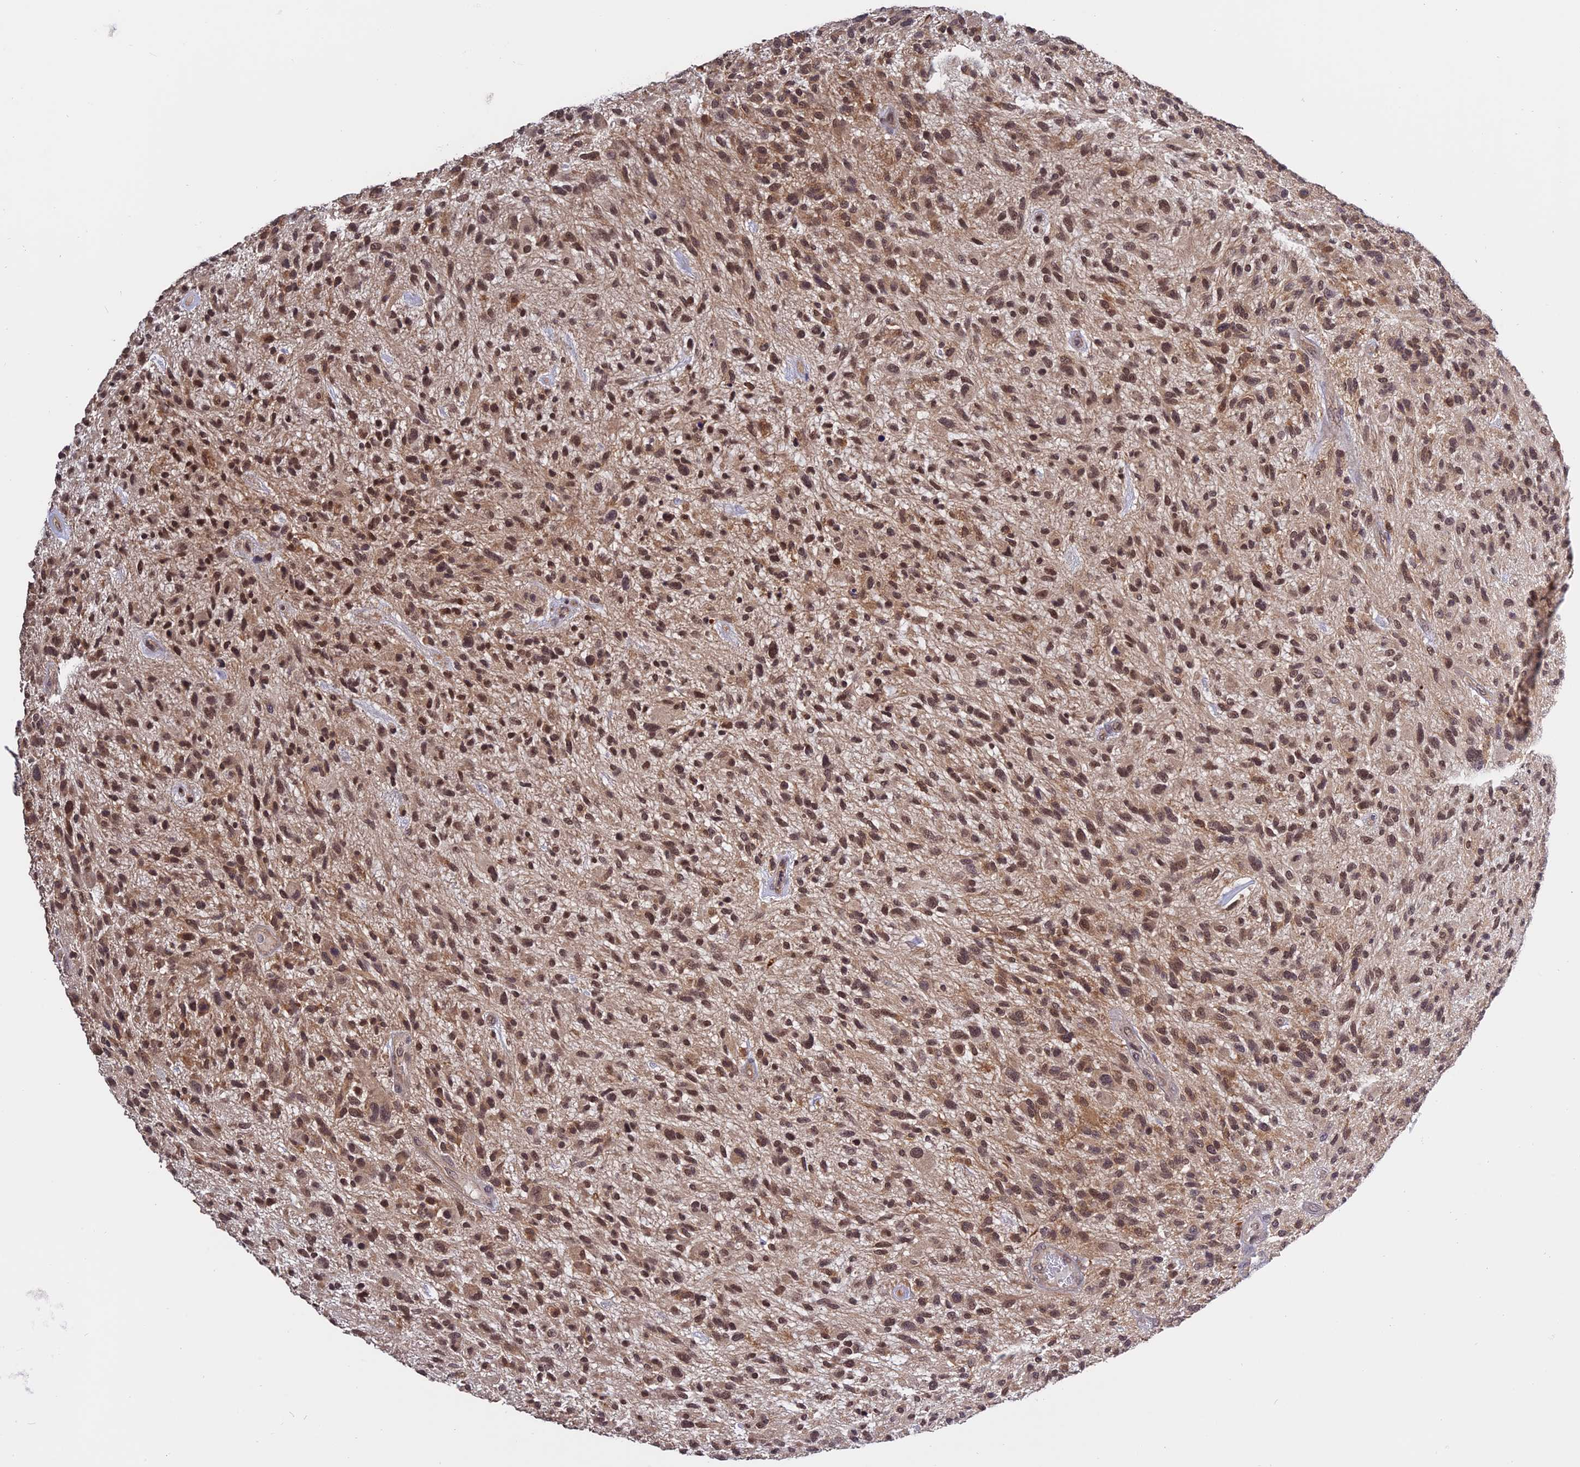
{"staining": {"intensity": "moderate", "quantity": ">75%", "location": "cytoplasmic/membranous,nuclear"}, "tissue": "glioma", "cell_type": "Tumor cells", "image_type": "cancer", "snomed": [{"axis": "morphology", "description": "Glioma, malignant, High grade"}, {"axis": "topography", "description": "Brain"}], "caption": "The image exhibits immunohistochemical staining of malignant glioma (high-grade). There is moderate cytoplasmic/membranous and nuclear staining is seen in about >75% of tumor cells.", "gene": "MNS1", "patient": {"sex": "male", "age": 47}}